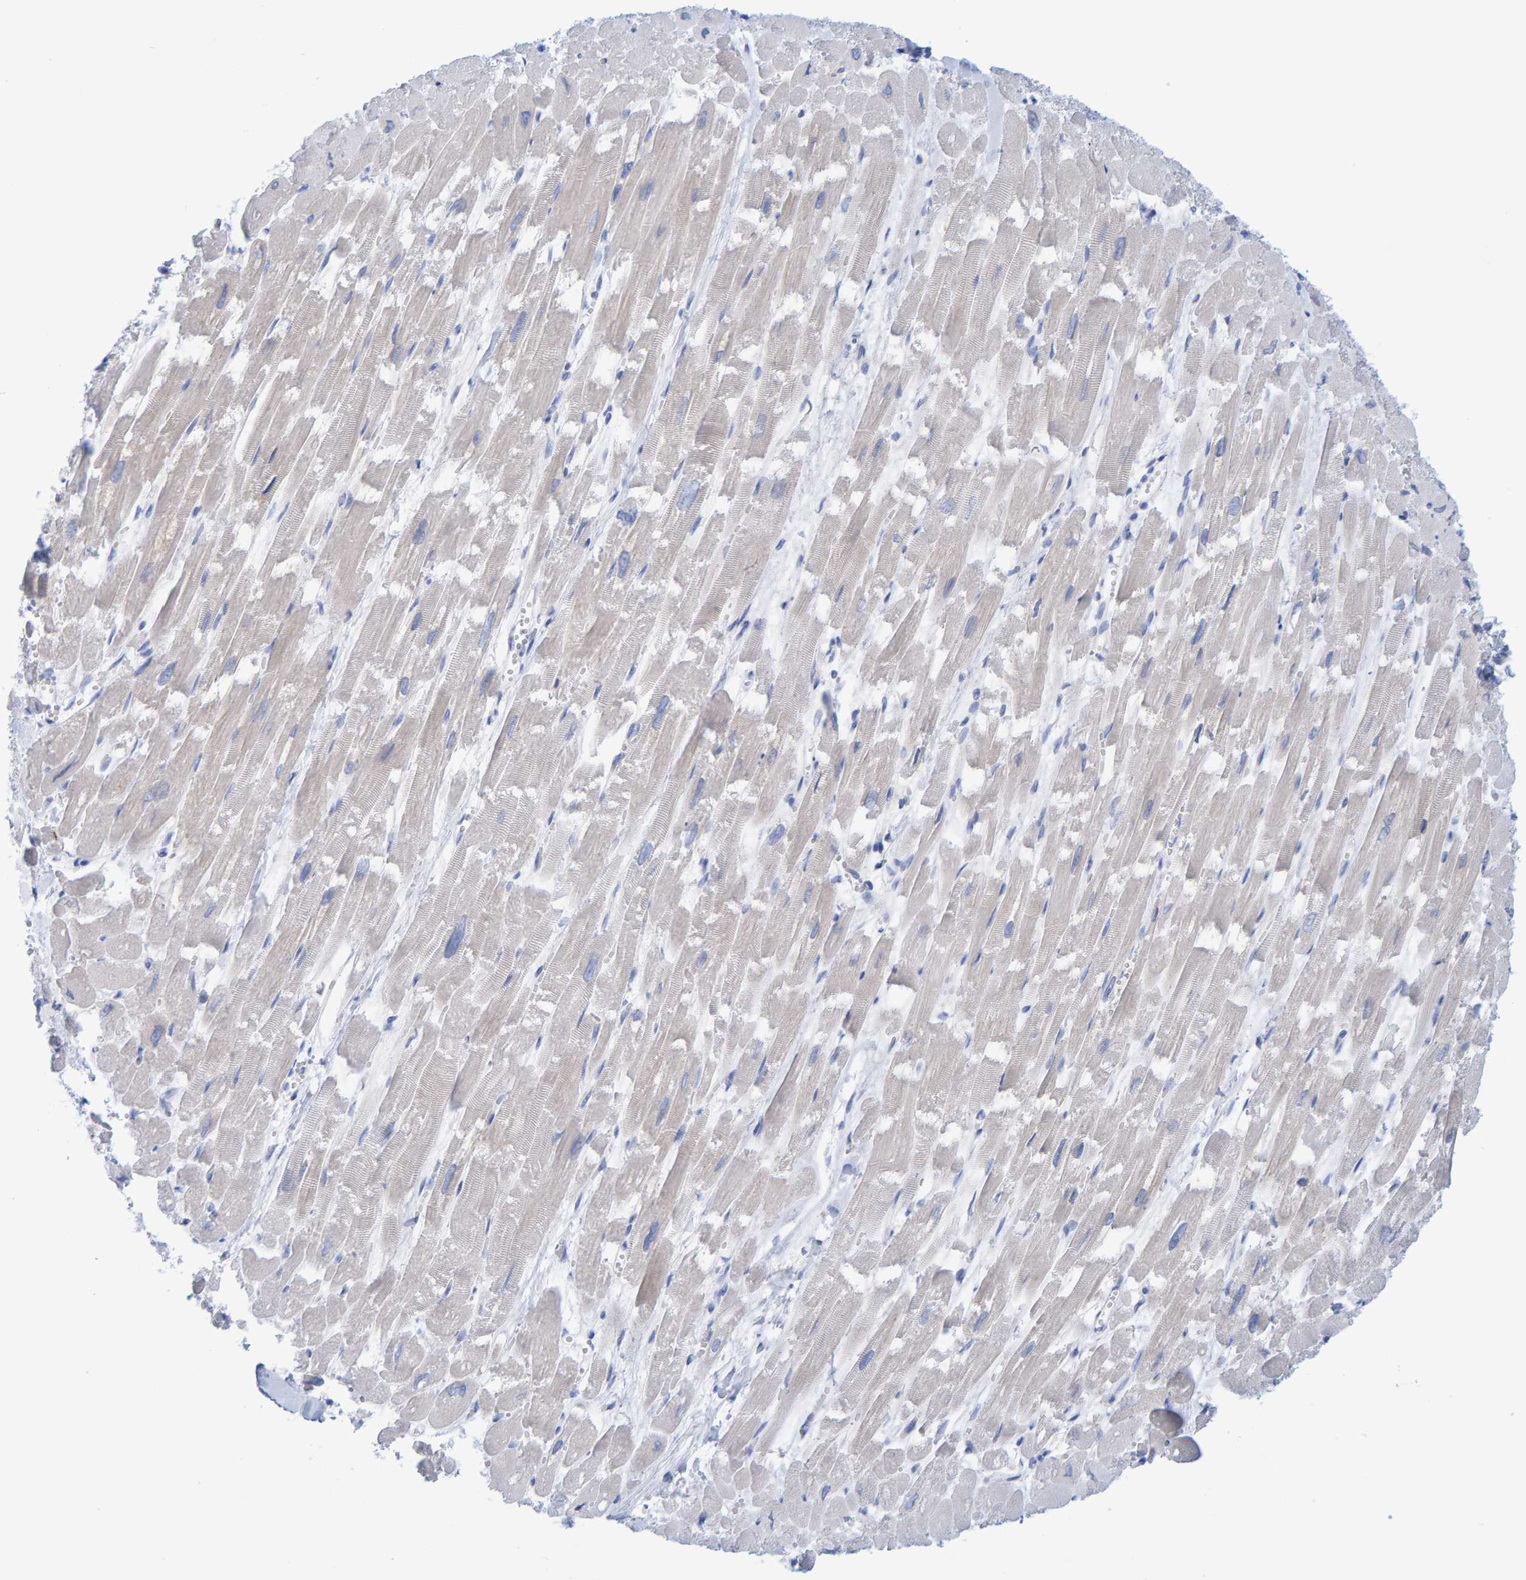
{"staining": {"intensity": "negative", "quantity": "none", "location": "none"}, "tissue": "heart muscle", "cell_type": "Cardiomyocytes", "image_type": "normal", "snomed": [{"axis": "morphology", "description": "Normal tissue, NOS"}, {"axis": "topography", "description": "Heart"}], "caption": "Immunohistochemistry (IHC) of unremarkable human heart muscle exhibits no staining in cardiomyocytes.", "gene": "JAKMIP3", "patient": {"sex": "male", "age": 54}}